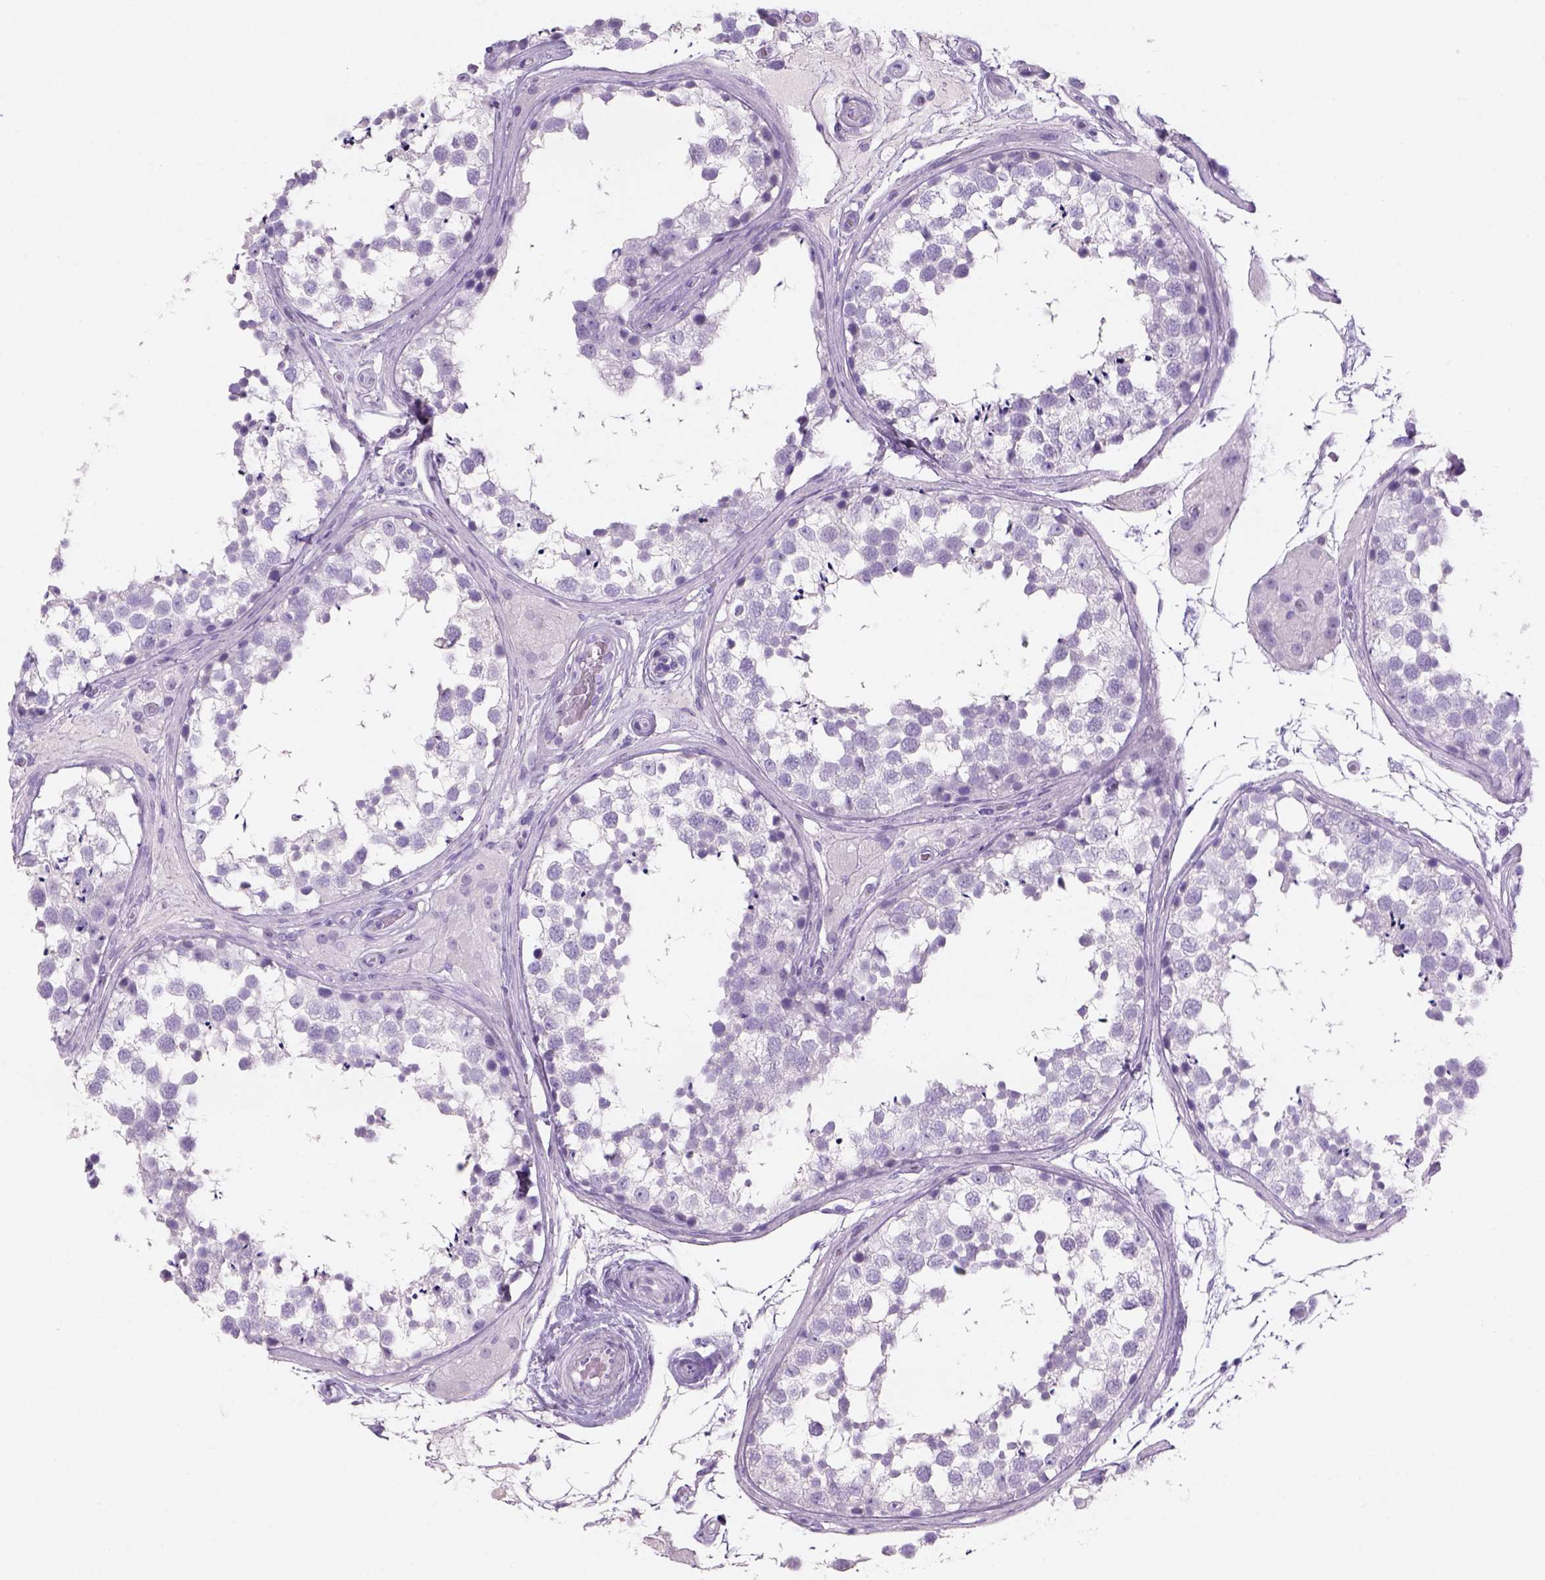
{"staining": {"intensity": "negative", "quantity": "none", "location": "none"}, "tissue": "testis", "cell_type": "Cells in seminiferous ducts", "image_type": "normal", "snomed": [{"axis": "morphology", "description": "Normal tissue, NOS"}, {"axis": "morphology", "description": "Seminoma, NOS"}, {"axis": "topography", "description": "Testis"}], "caption": "The IHC histopathology image has no significant positivity in cells in seminiferous ducts of testis. The staining is performed using DAB (3,3'-diaminobenzidine) brown chromogen with nuclei counter-stained in using hematoxylin.", "gene": "TENM4", "patient": {"sex": "male", "age": 65}}